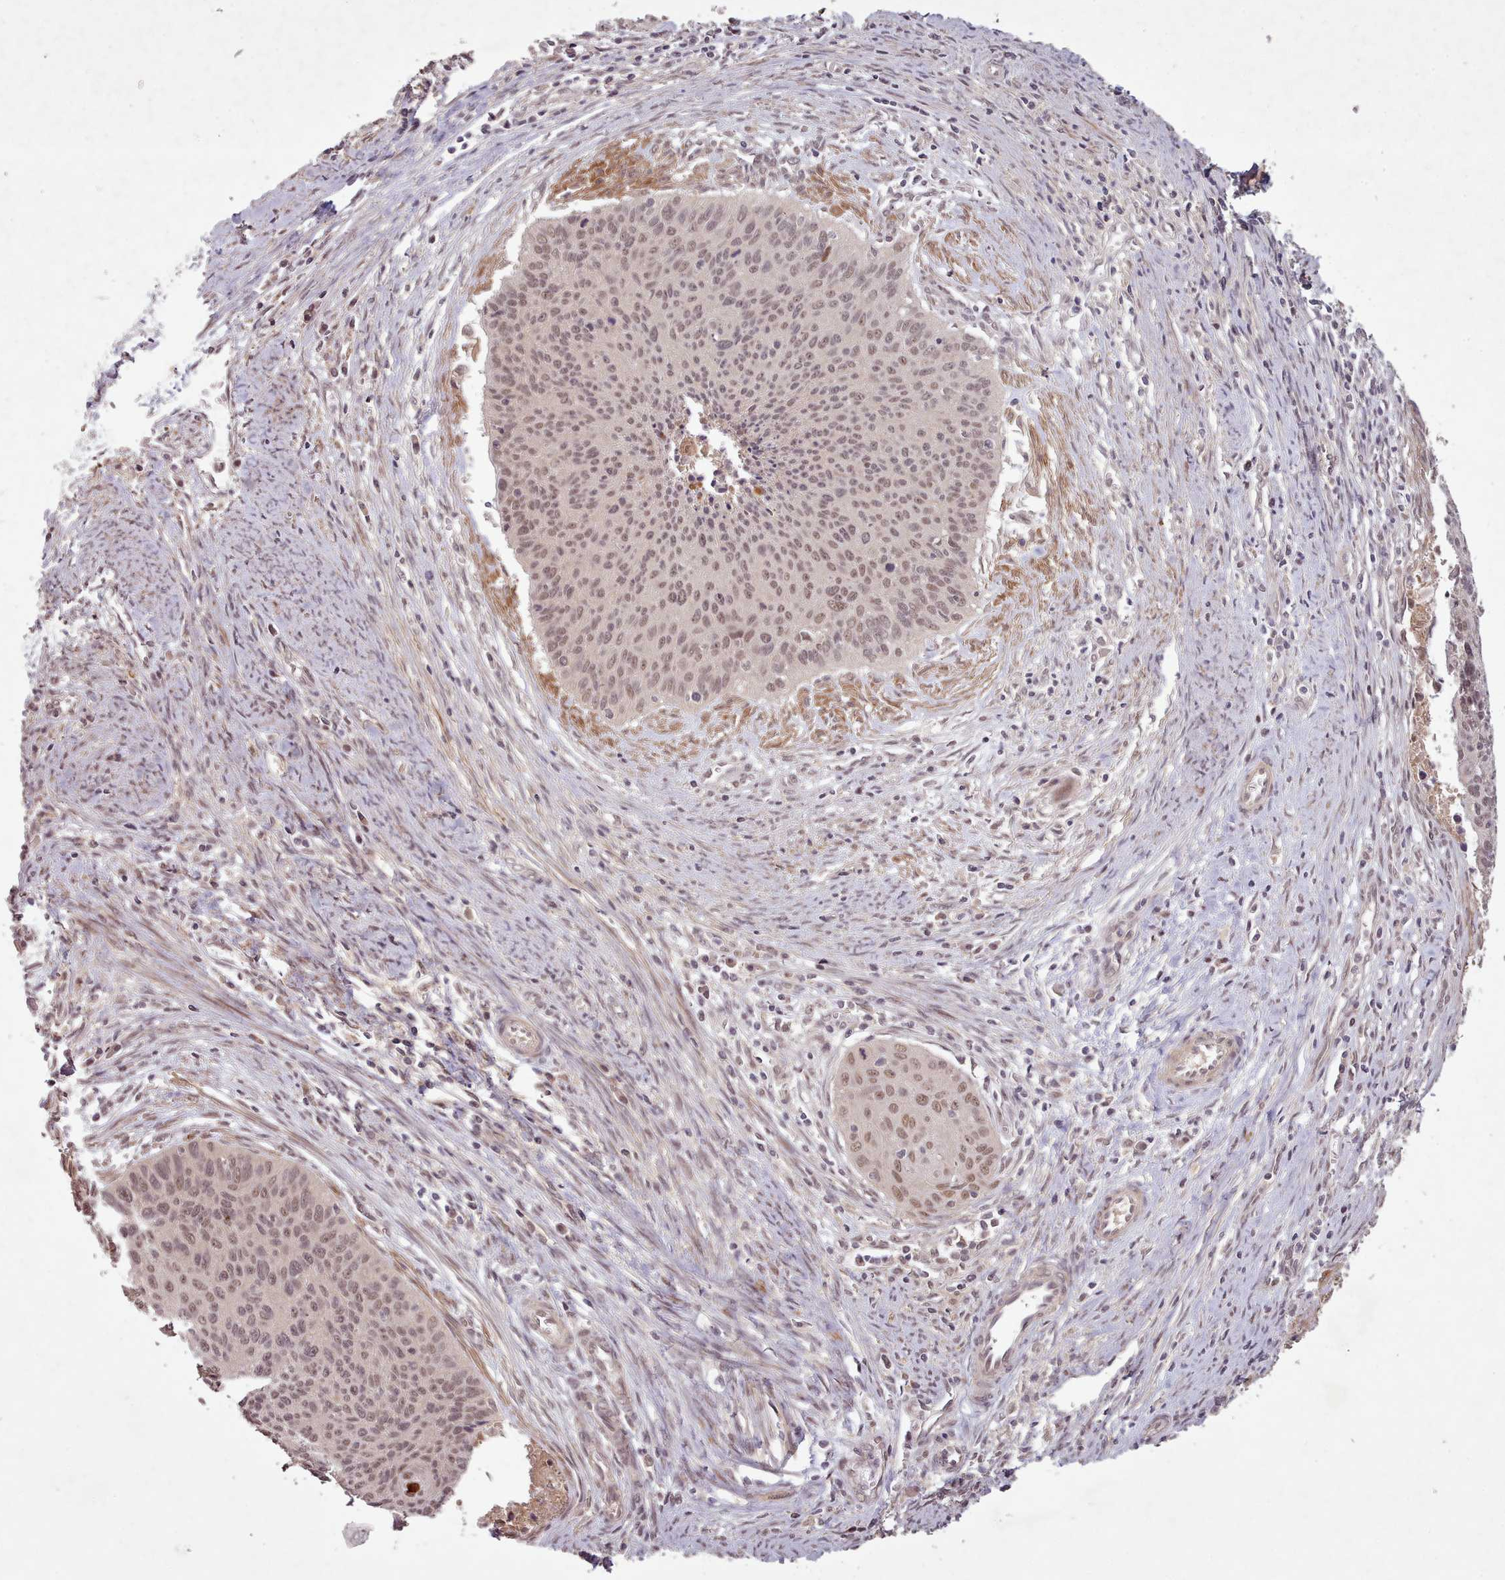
{"staining": {"intensity": "moderate", "quantity": ">75%", "location": "nuclear"}, "tissue": "cervical cancer", "cell_type": "Tumor cells", "image_type": "cancer", "snomed": [{"axis": "morphology", "description": "Squamous cell carcinoma, NOS"}, {"axis": "topography", "description": "Cervix"}], "caption": "Protein staining of cervical cancer (squamous cell carcinoma) tissue exhibits moderate nuclear positivity in about >75% of tumor cells.", "gene": "CDC6", "patient": {"sex": "female", "age": 55}}